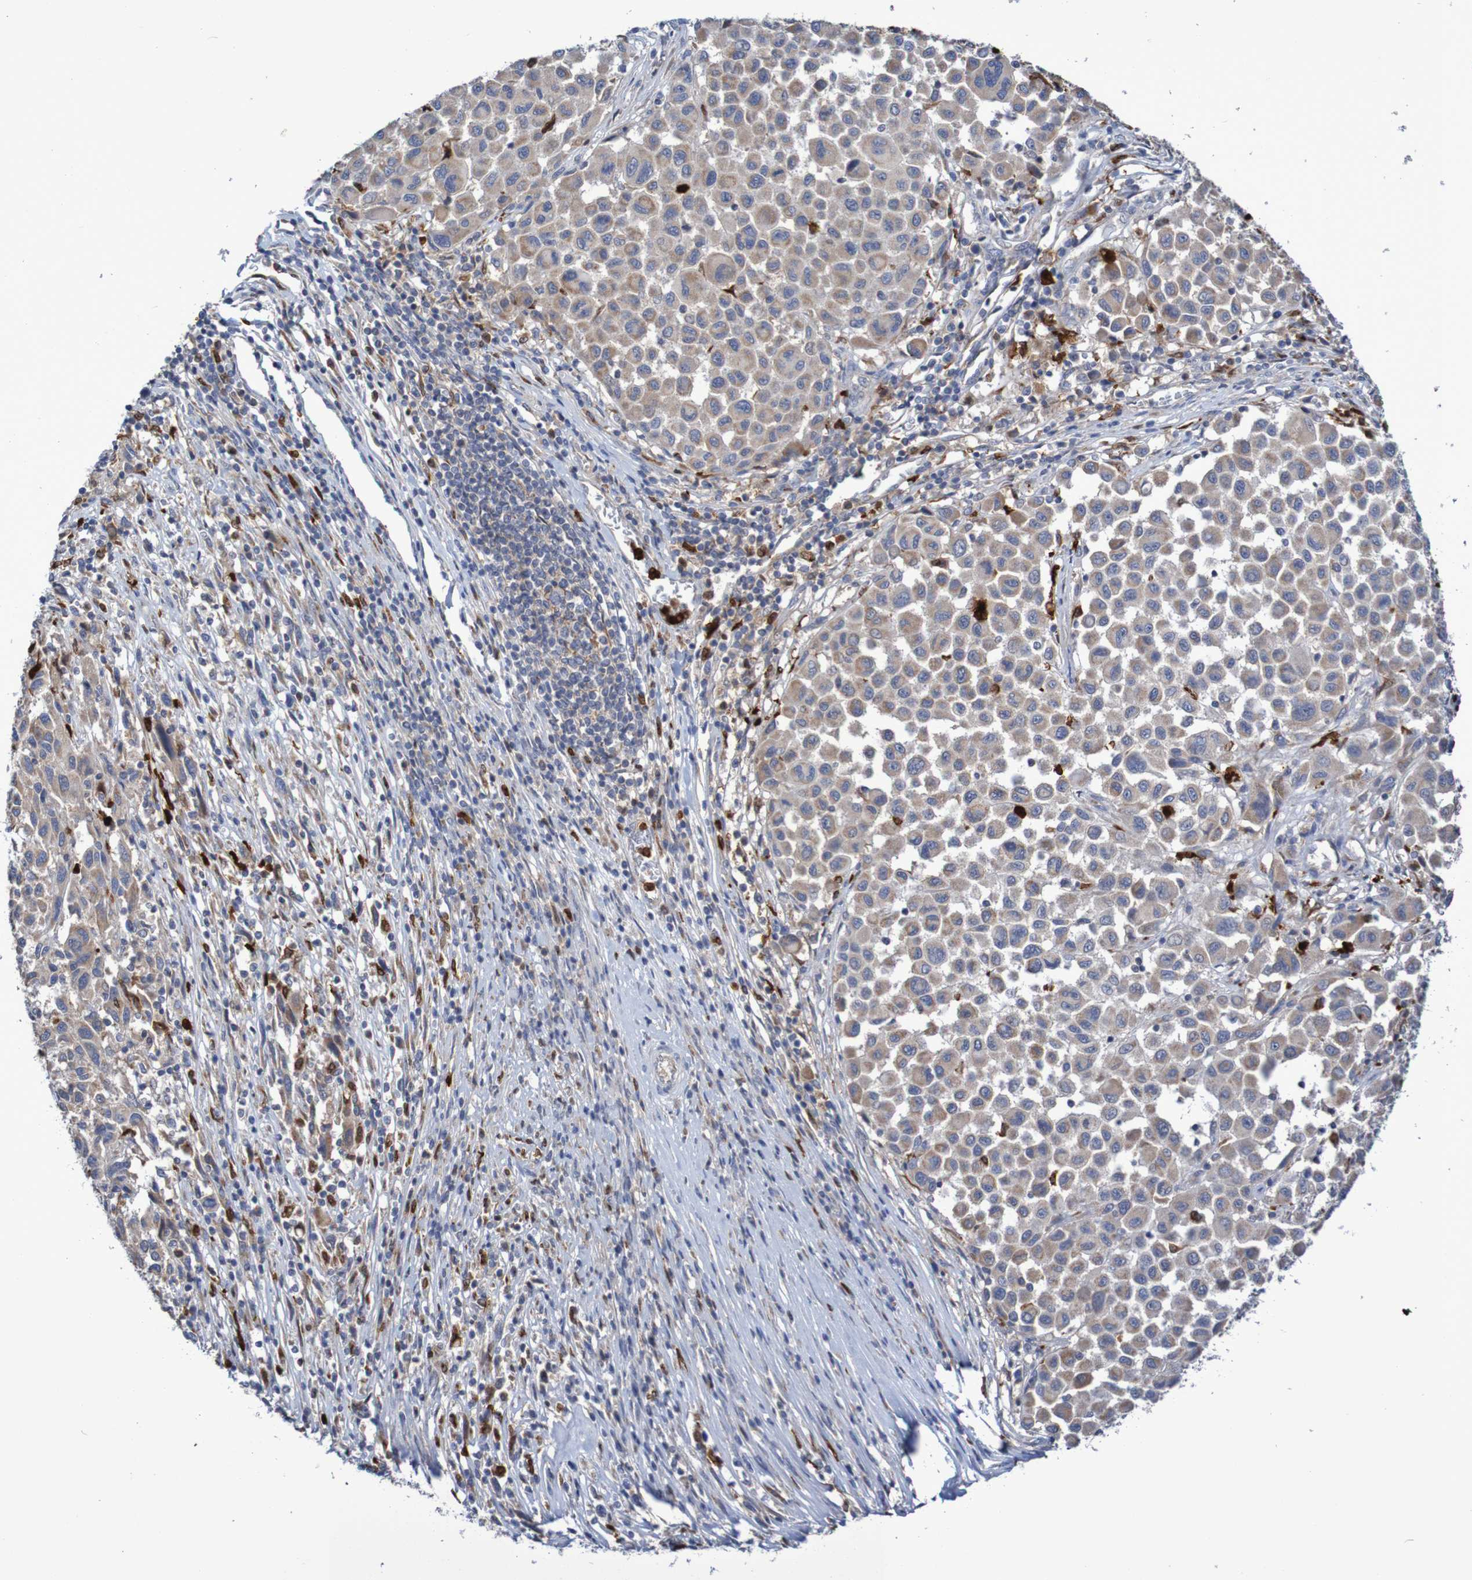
{"staining": {"intensity": "weak", "quantity": ">75%", "location": "cytoplasmic/membranous"}, "tissue": "melanoma", "cell_type": "Tumor cells", "image_type": "cancer", "snomed": [{"axis": "morphology", "description": "Malignant melanoma, Metastatic site"}, {"axis": "topography", "description": "Lymph node"}], "caption": "DAB (3,3'-diaminobenzidine) immunohistochemical staining of malignant melanoma (metastatic site) demonstrates weak cytoplasmic/membranous protein staining in about >75% of tumor cells. (DAB IHC with brightfield microscopy, high magnification).", "gene": "PARP4", "patient": {"sex": "male", "age": 61}}